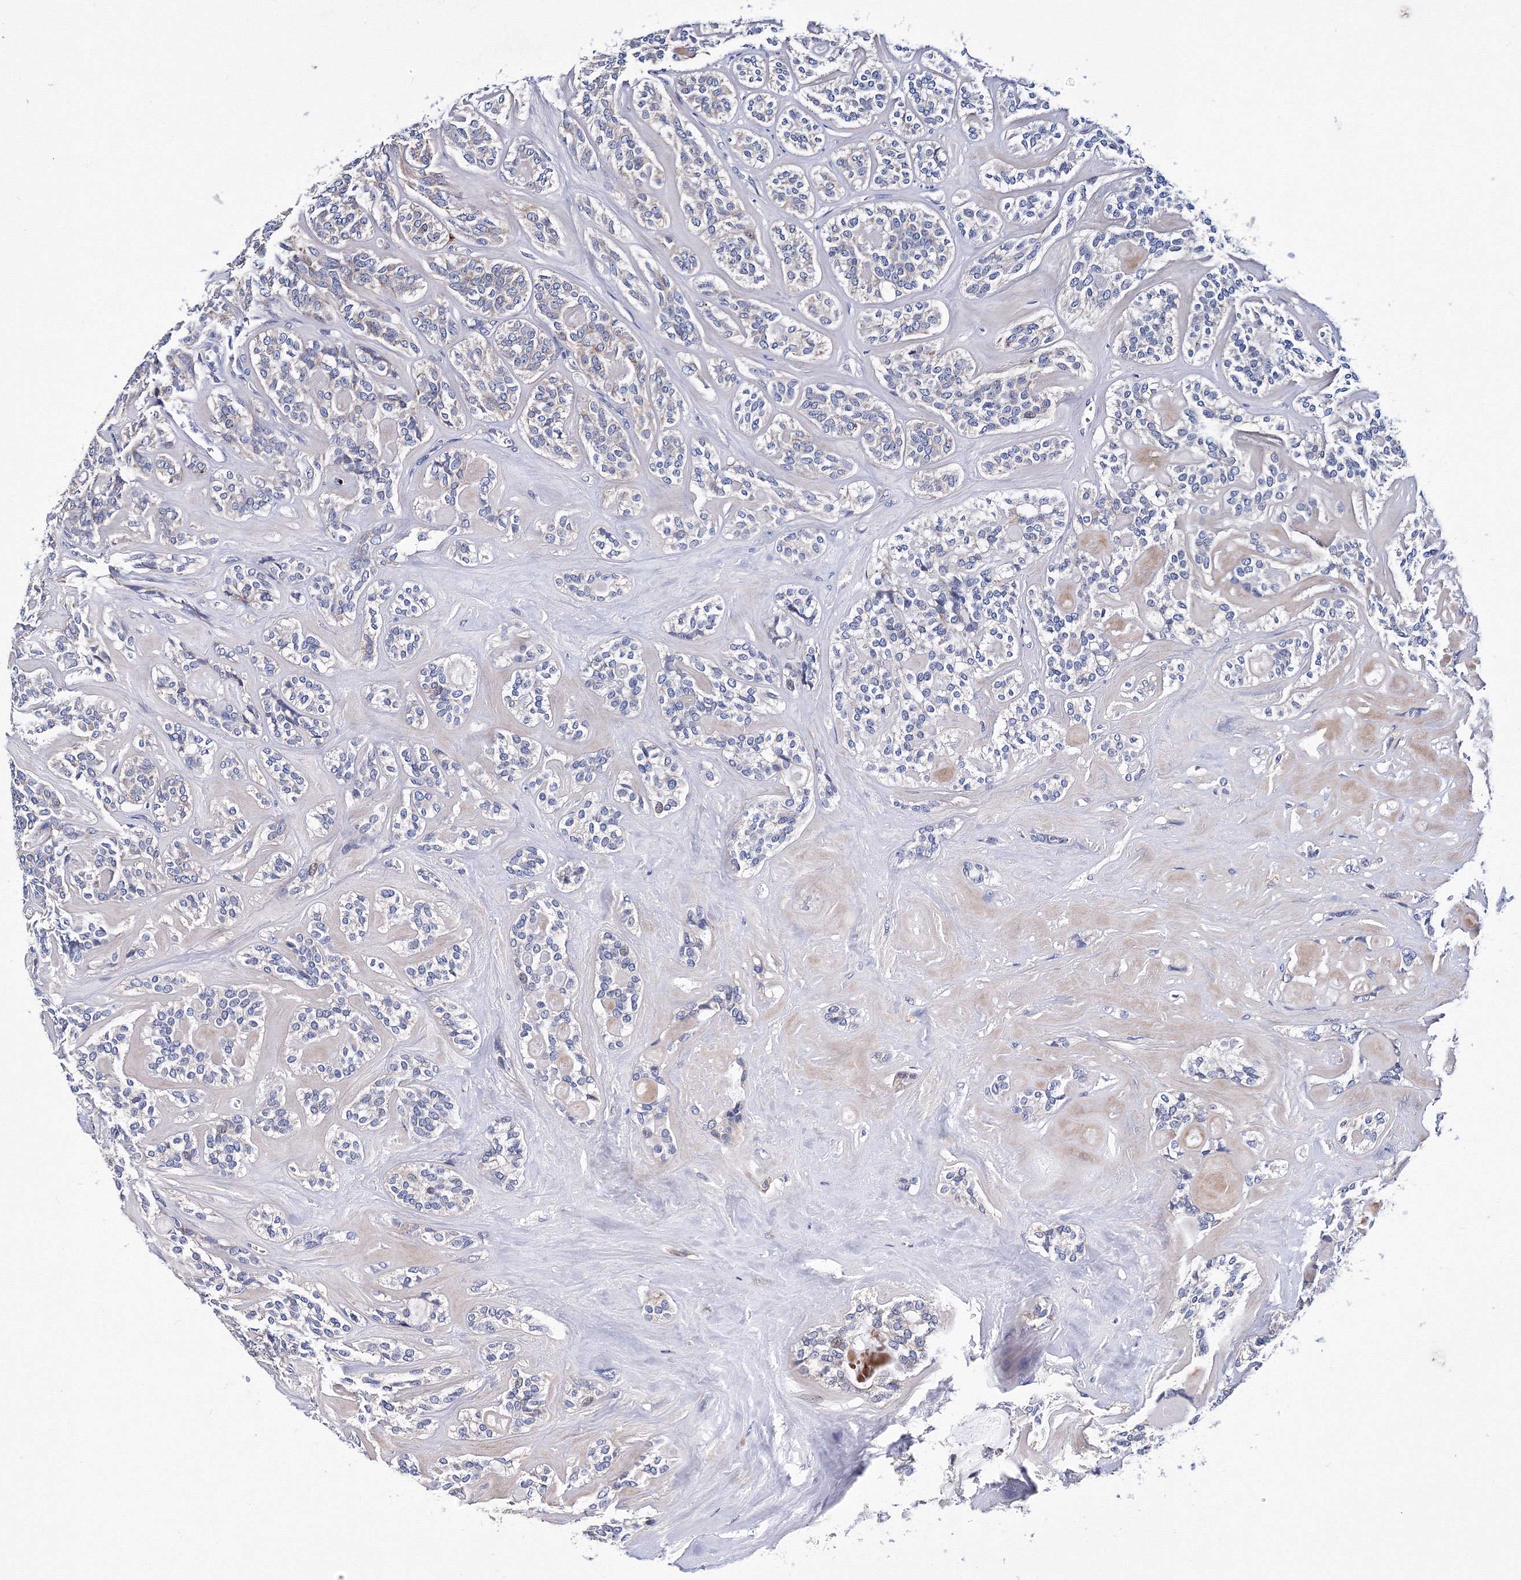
{"staining": {"intensity": "negative", "quantity": "none", "location": "none"}, "tissue": "head and neck cancer", "cell_type": "Tumor cells", "image_type": "cancer", "snomed": [{"axis": "morphology", "description": "Adenocarcinoma, NOS"}, {"axis": "topography", "description": "Head-Neck"}], "caption": "Tumor cells are negative for protein expression in human adenocarcinoma (head and neck).", "gene": "TRPM2", "patient": {"sex": "male", "age": 66}}